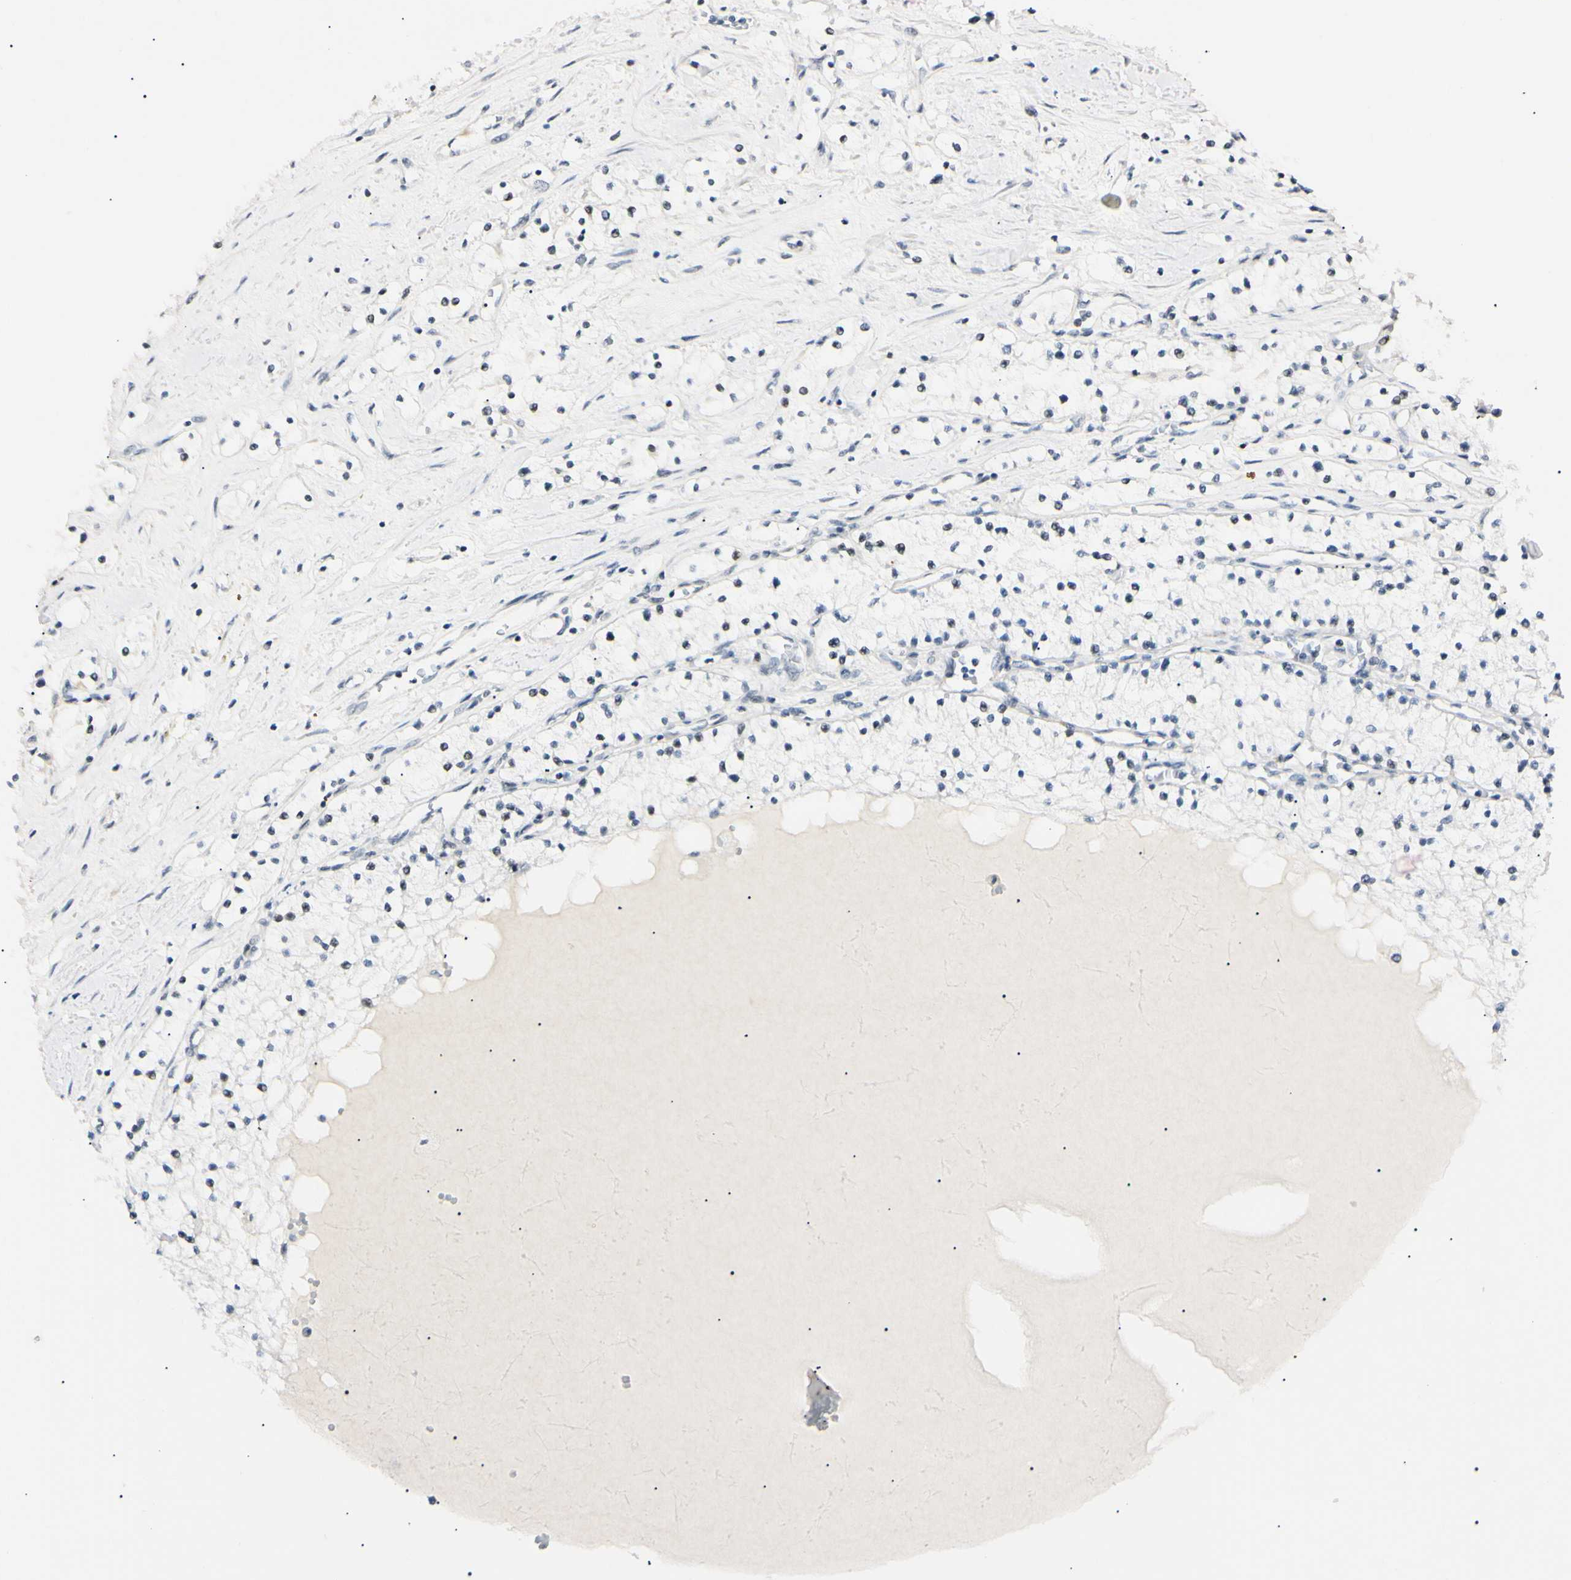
{"staining": {"intensity": "negative", "quantity": "none", "location": "none"}, "tissue": "renal cancer", "cell_type": "Tumor cells", "image_type": "cancer", "snomed": [{"axis": "morphology", "description": "Adenocarcinoma, NOS"}, {"axis": "topography", "description": "Kidney"}], "caption": "Tumor cells are negative for brown protein staining in renal cancer (adenocarcinoma). (DAB immunohistochemistry with hematoxylin counter stain).", "gene": "ZNF134", "patient": {"sex": "male", "age": 68}}